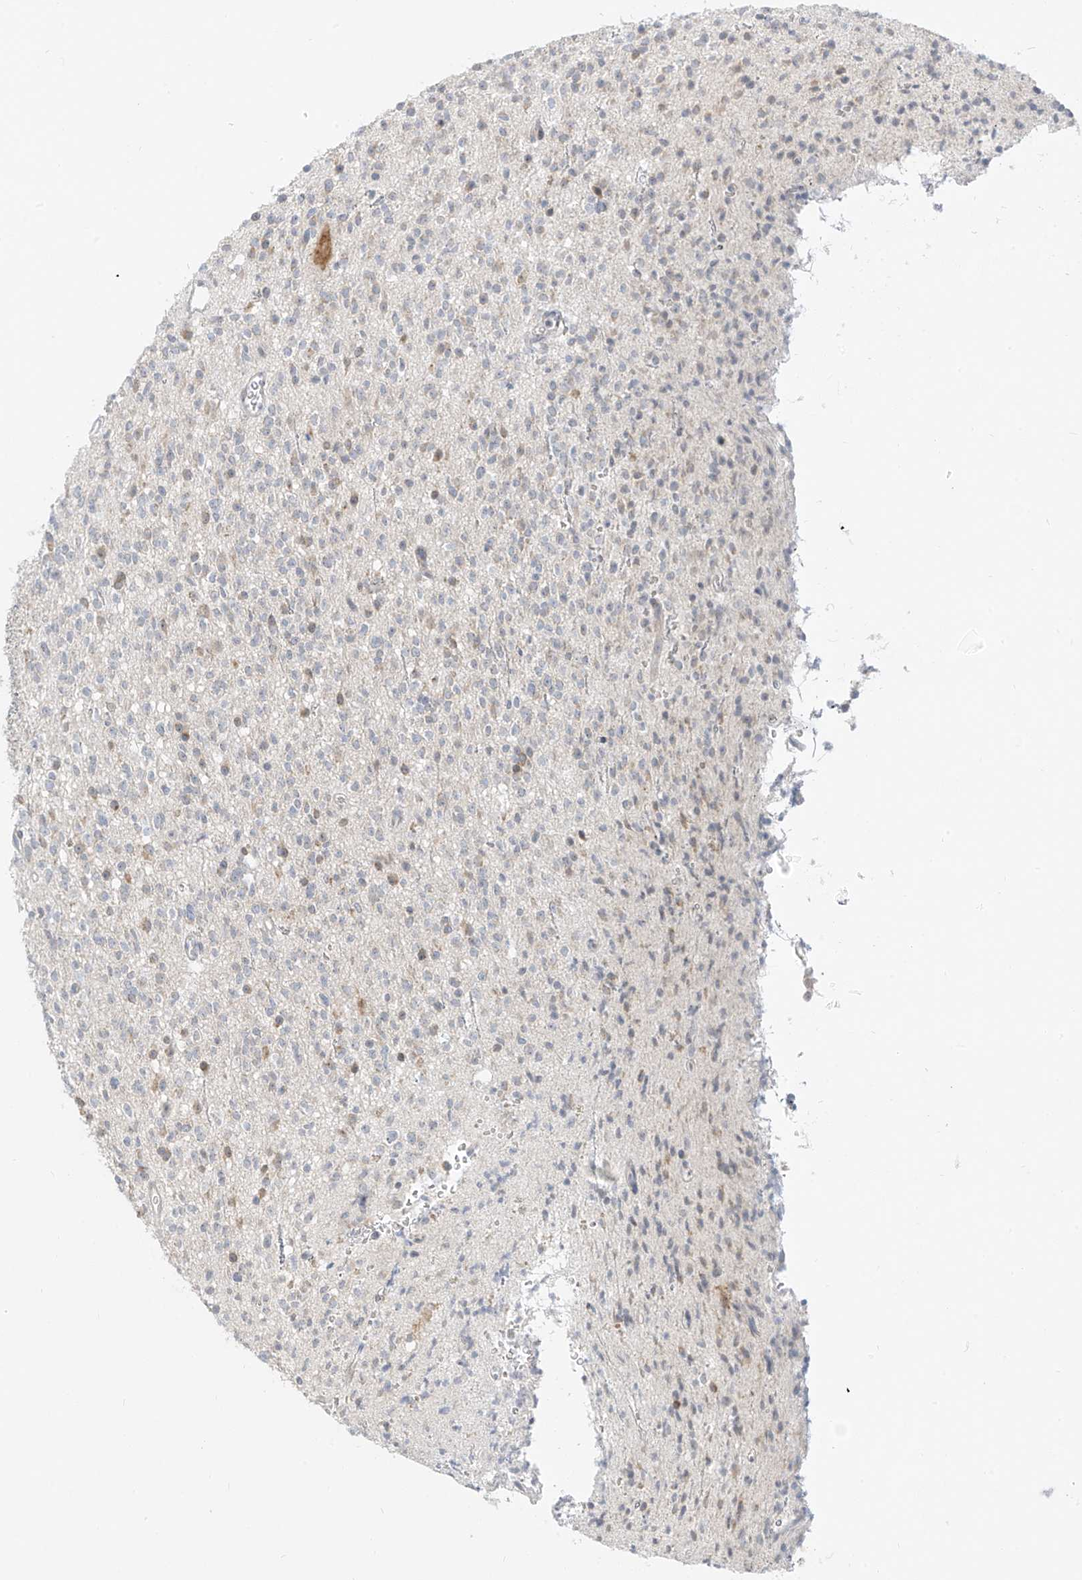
{"staining": {"intensity": "negative", "quantity": "none", "location": "none"}, "tissue": "glioma", "cell_type": "Tumor cells", "image_type": "cancer", "snomed": [{"axis": "morphology", "description": "Glioma, malignant, High grade"}, {"axis": "topography", "description": "Brain"}], "caption": "Immunohistochemistry histopathology image of neoplastic tissue: glioma stained with DAB displays no significant protein positivity in tumor cells.", "gene": "C2orf42", "patient": {"sex": "male", "age": 34}}